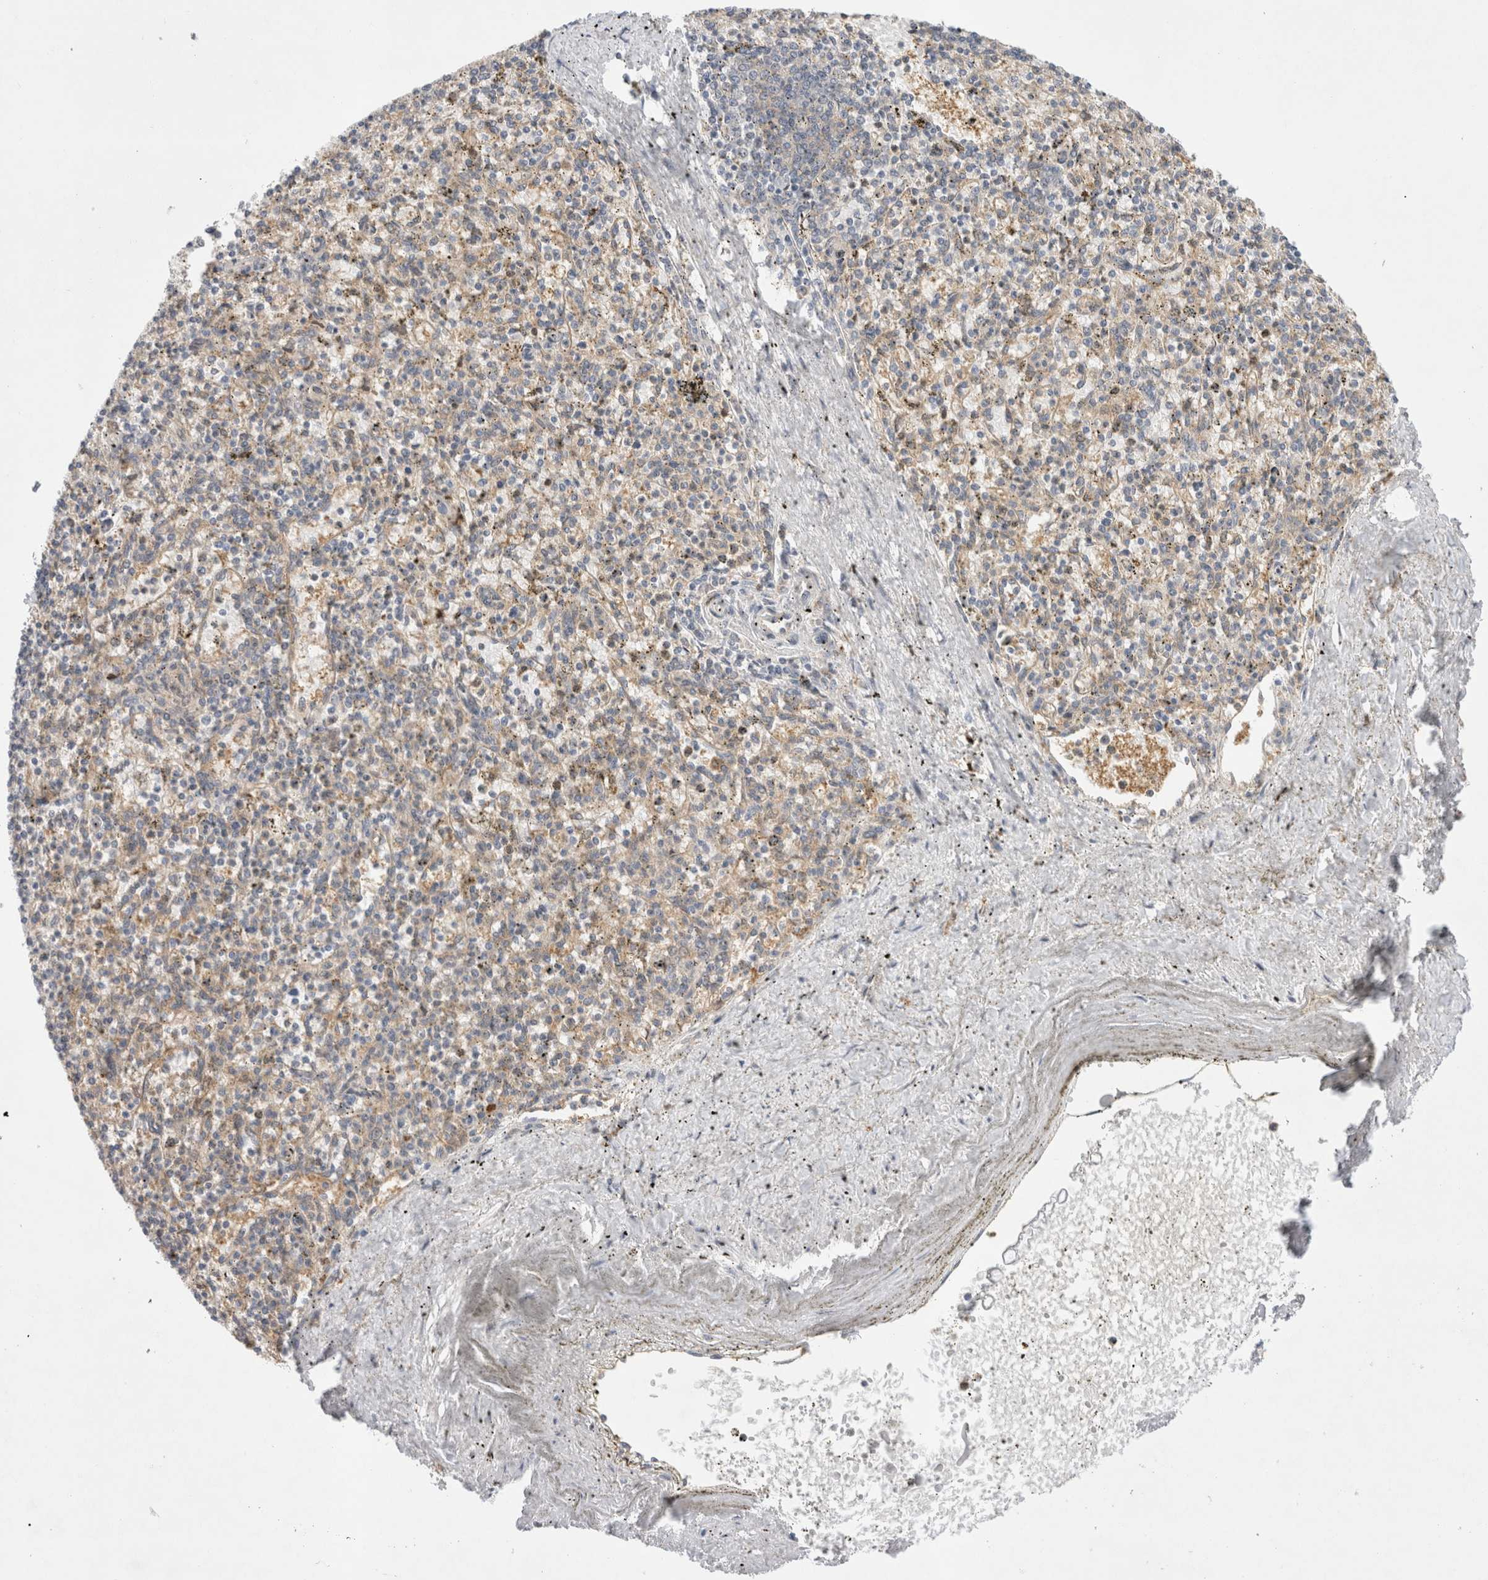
{"staining": {"intensity": "weak", "quantity": ">75%", "location": "cytoplasmic/membranous"}, "tissue": "spleen", "cell_type": "Cells in red pulp", "image_type": "normal", "snomed": [{"axis": "morphology", "description": "Normal tissue, NOS"}, {"axis": "topography", "description": "Spleen"}], "caption": "Protein staining of unremarkable spleen displays weak cytoplasmic/membranous positivity in approximately >75% of cells in red pulp.", "gene": "CDCA7L", "patient": {"sex": "male", "age": 72}}